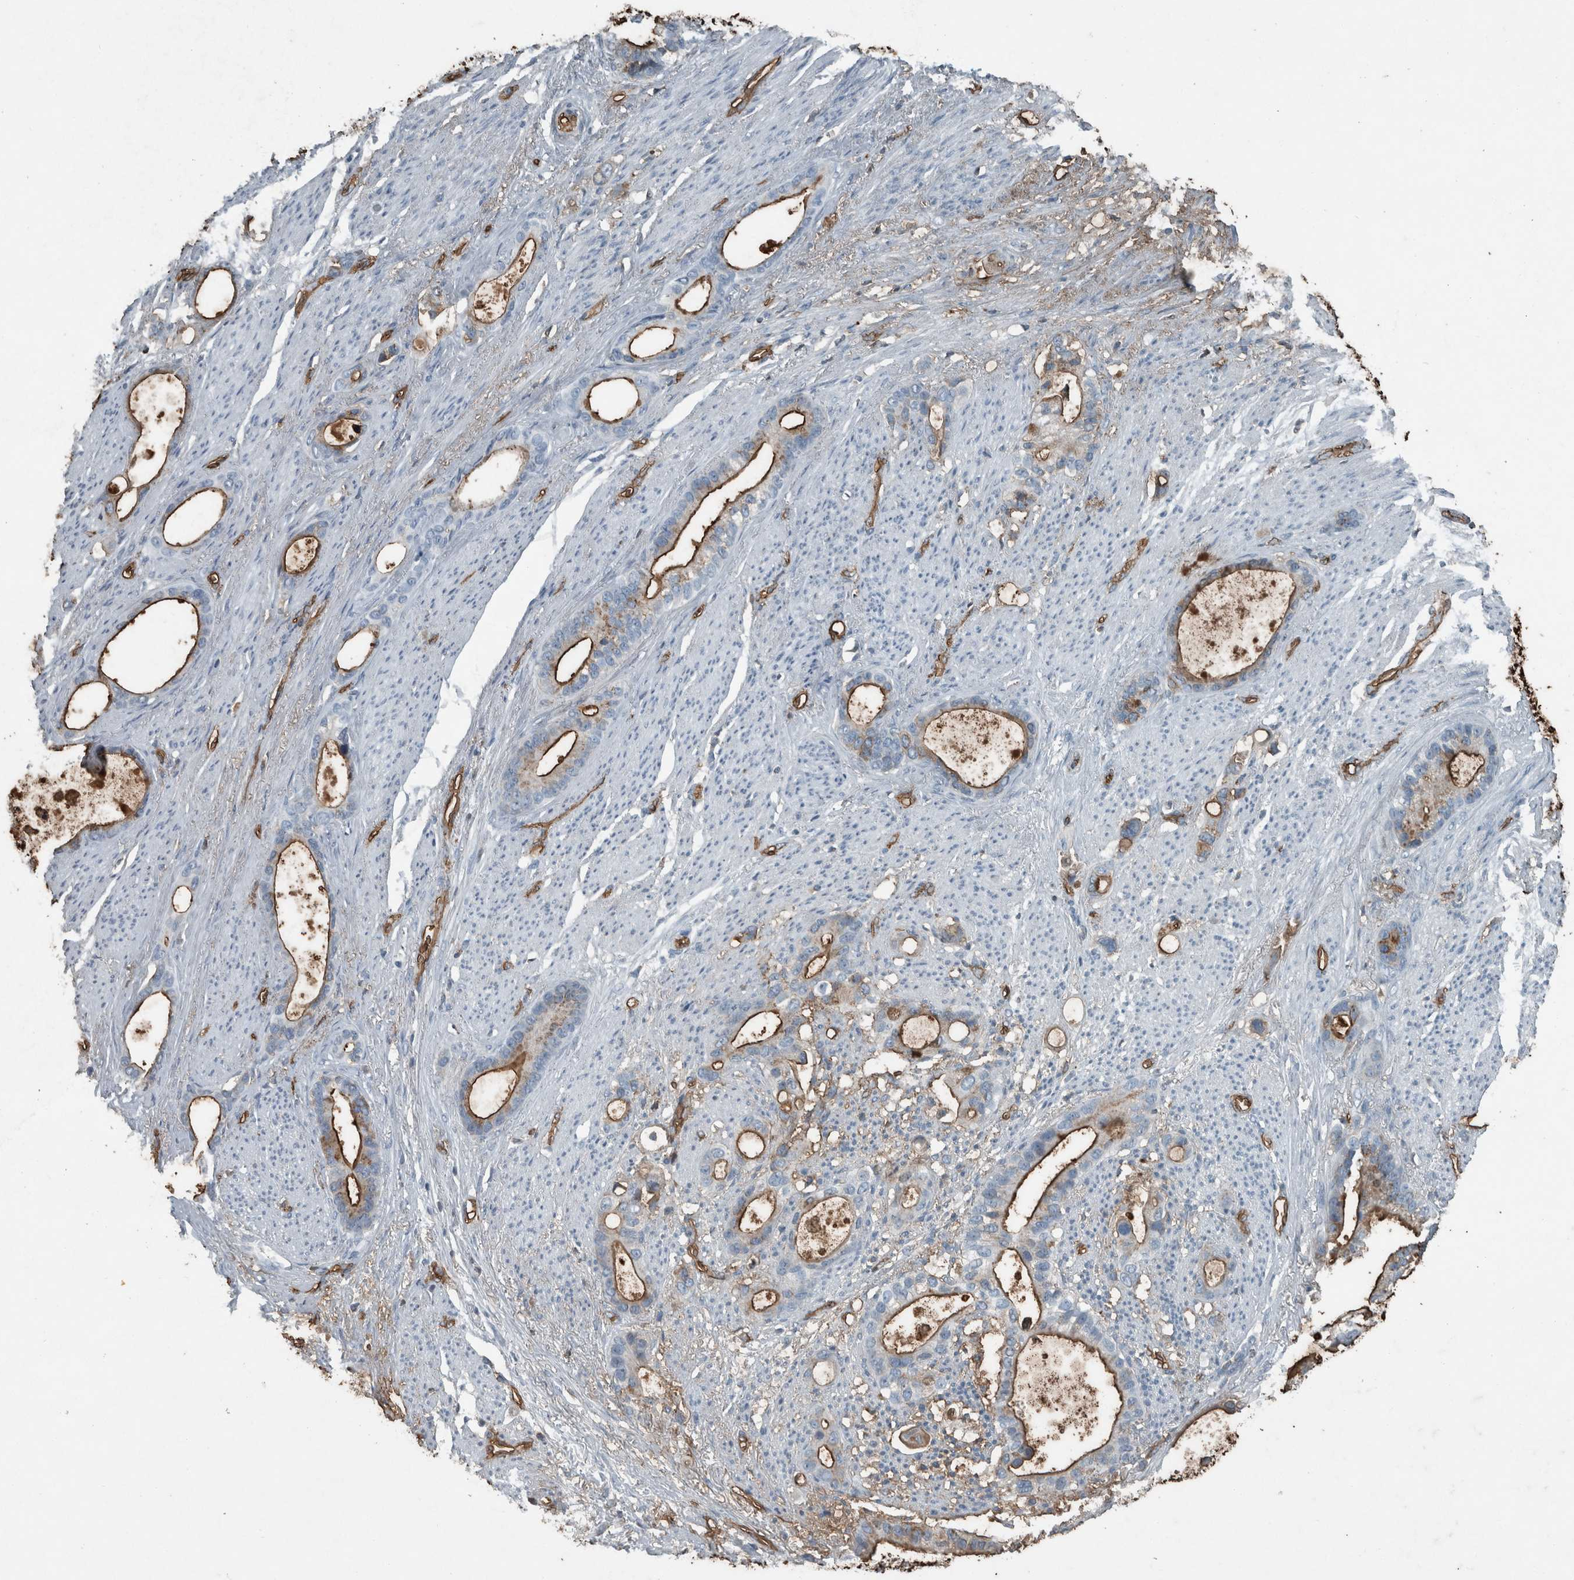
{"staining": {"intensity": "strong", "quantity": ">75%", "location": "cytoplasmic/membranous"}, "tissue": "stomach cancer", "cell_type": "Tumor cells", "image_type": "cancer", "snomed": [{"axis": "morphology", "description": "Adenocarcinoma, NOS"}, {"axis": "topography", "description": "Stomach"}], "caption": "This photomicrograph reveals immunohistochemistry (IHC) staining of human stomach cancer, with high strong cytoplasmic/membranous staining in approximately >75% of tumor cells.", "gene": "LBP", "patient": {"sex": "female", "age": 75}}